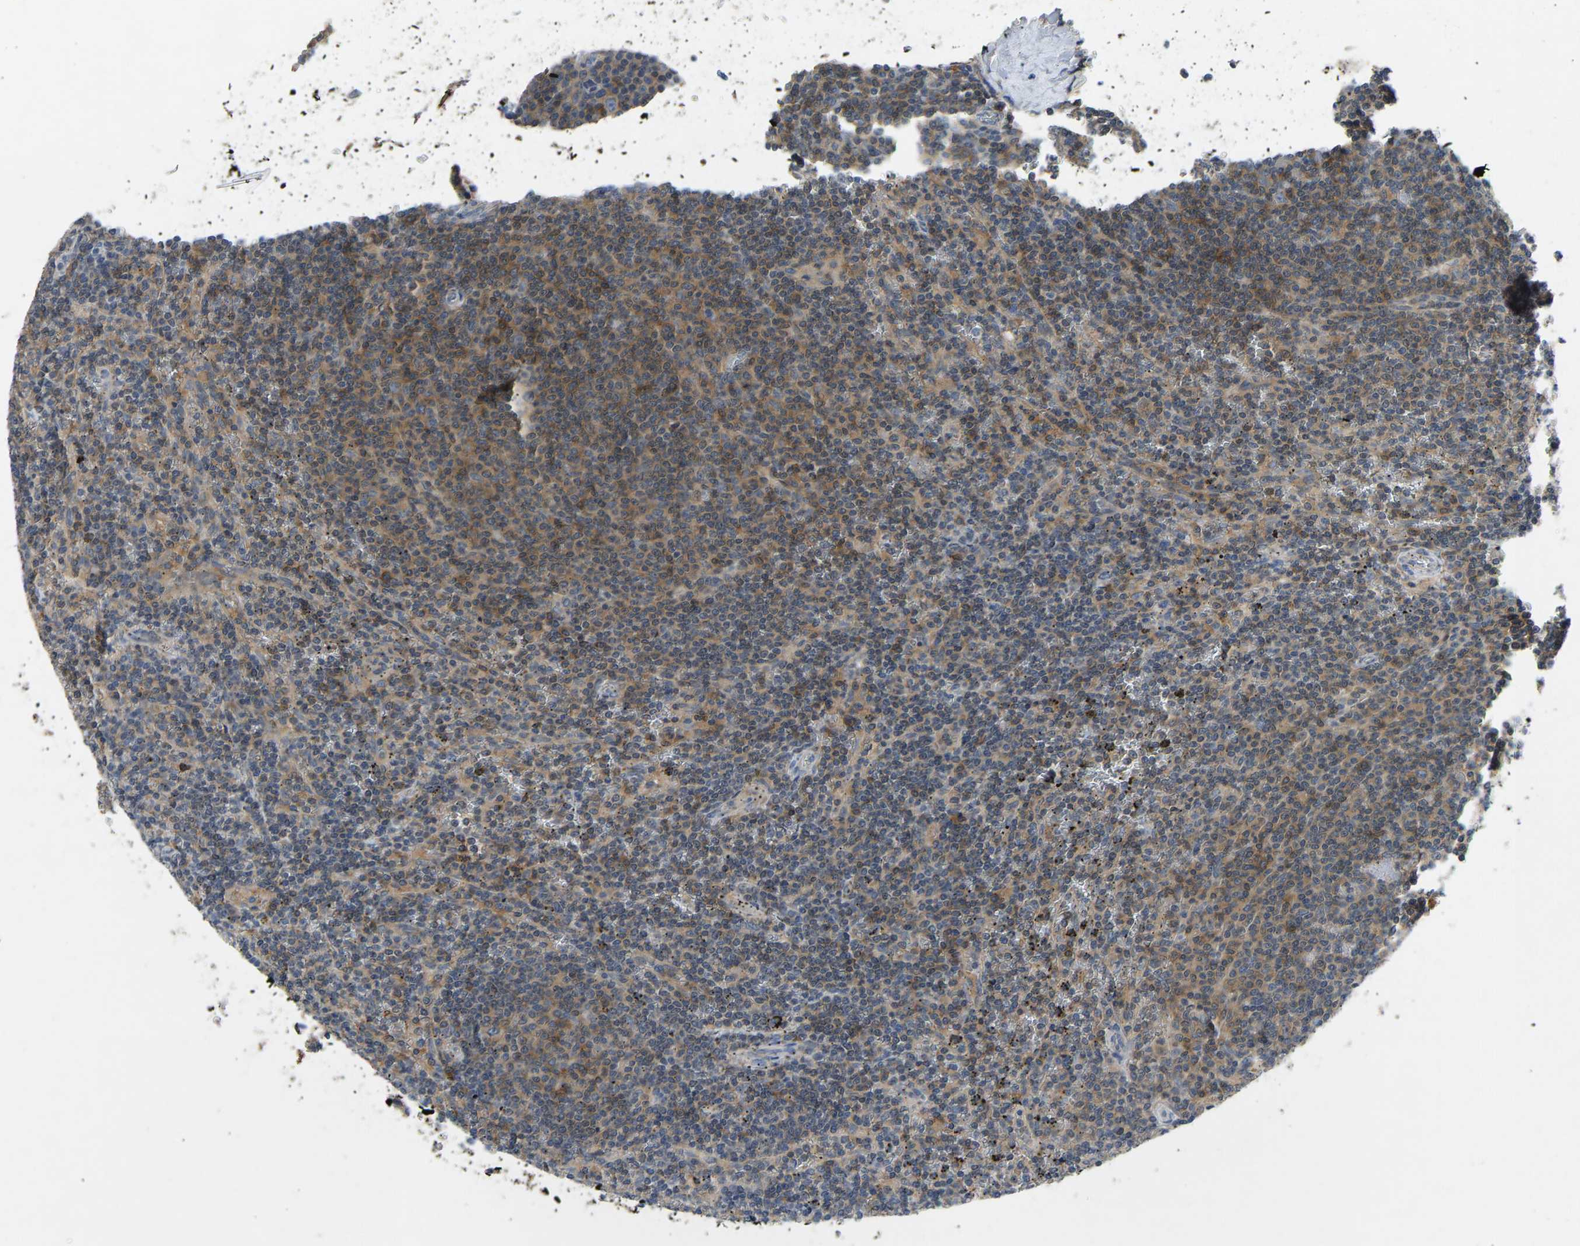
{"staining": {"intensity": "moderate", "quantity": ">75%", "location": "cytoplasmic/membranous"}, "tissue": "lymphoma", "cell_type": "Tumor cells", "image_type": "cancer", "snomed": [{"axis": "morphology", "description": "Malignant lymphoma, non-Hodgkin's type, Low grade"}, {"axis": "topography", "description": "Spleen"}], "caption": "Low-grade malignant lymphoma, non-Hodgkin's type was stained to show a protein in brown. There is medium levels of moderate cytoplasmic/membranous expression in approximately >75% of tumor cells.", "gene": "NDRG3", "patient": {"sex": "female", "age": 19}}